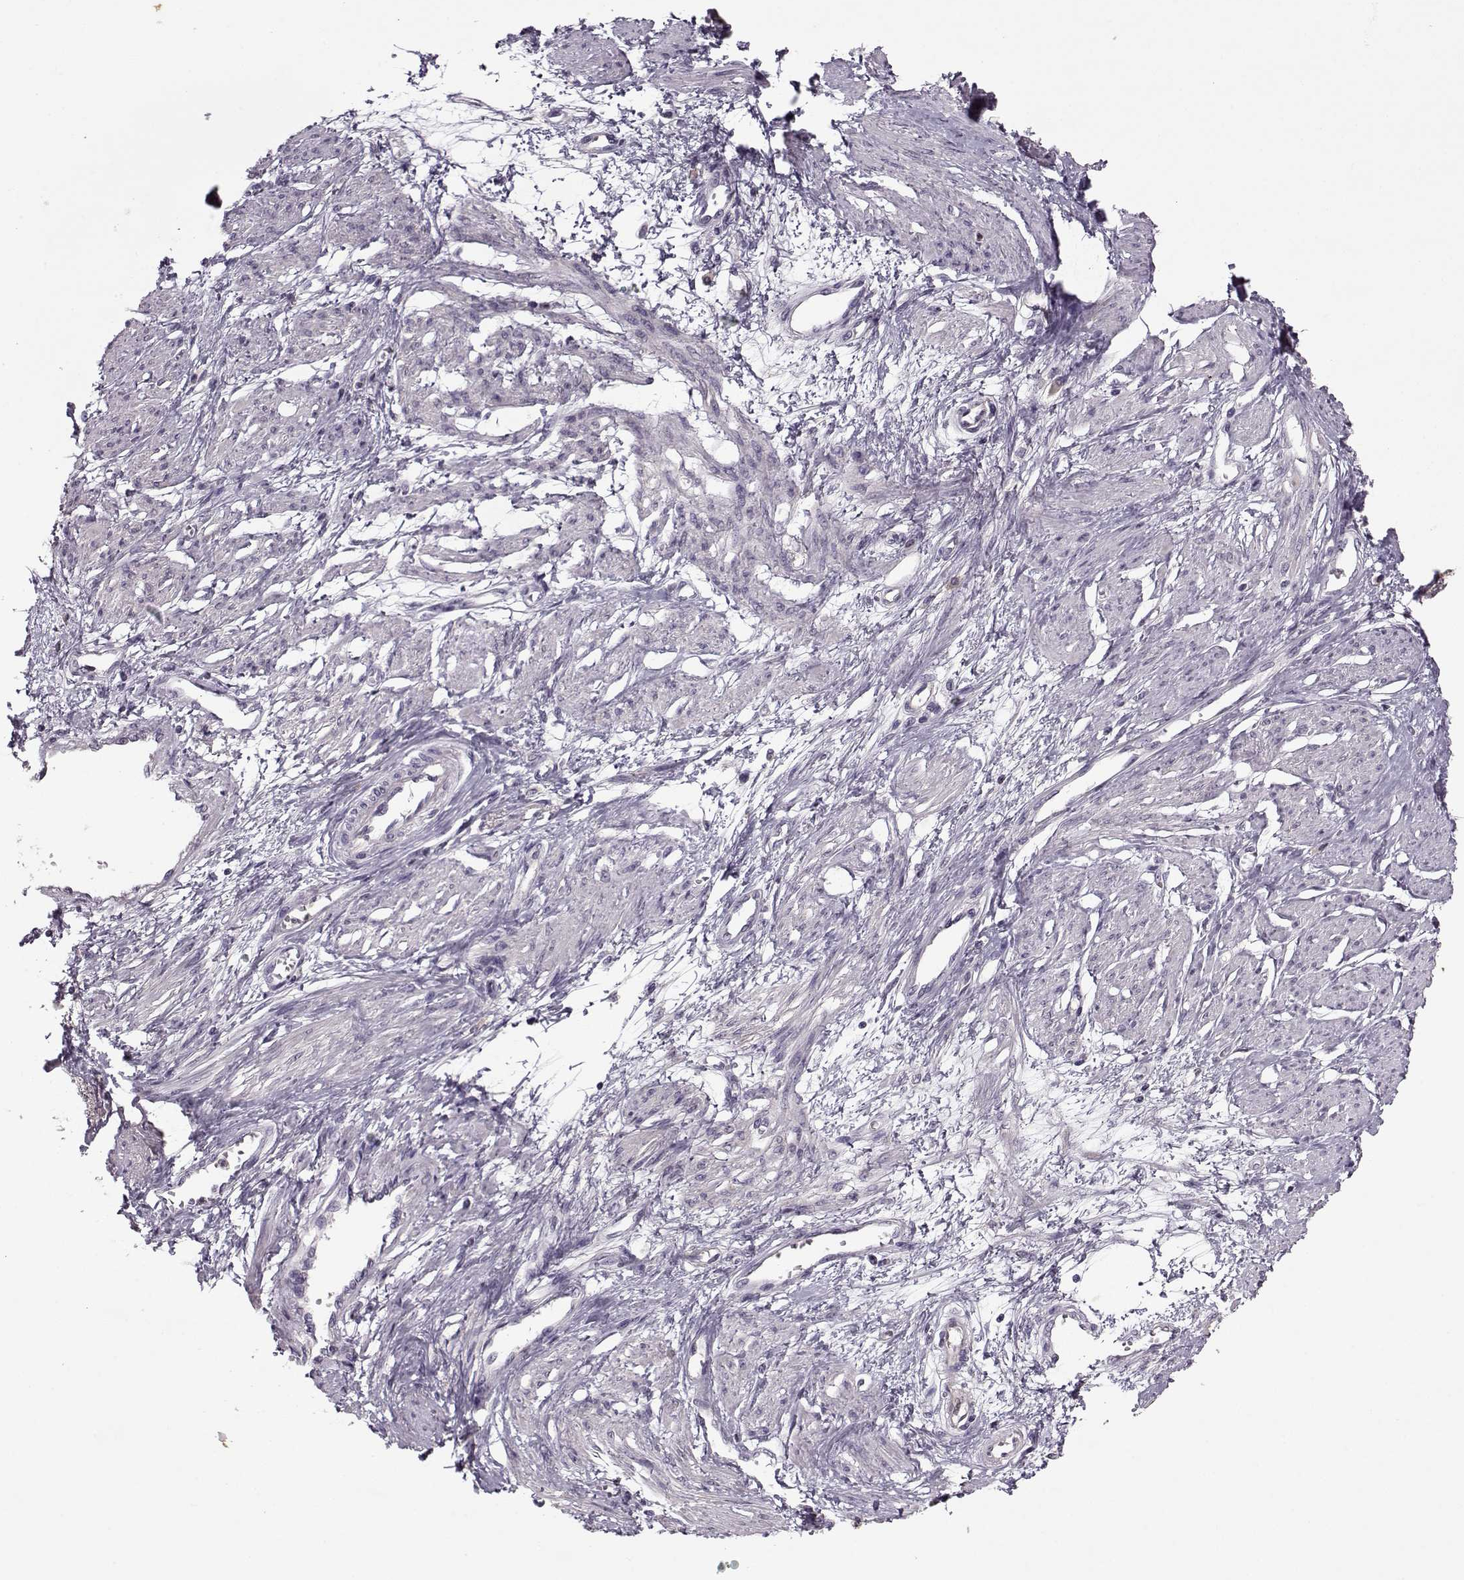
{"staining": {"intensity": "negative", "quantity": "none", "location": "none"}, "tissue": "smooth muscle", "cell_type": "Smooth muscle cells", "image_type": "normal", "snomed": [{"axis": "morphology", "description": "Normal tissue, NOS"}, {"axis": "topography", "description": "Smooth muscle"}, {"axis": "topography", "description": "Uterus"}], "caption": "Immunohistochemistry (IHC) micrograph of unremarkable smooth muscle stained for a protein (brown), which demonstrates no positivity in smooth muscle cells.", "gene": "ACOT11", "patient": {"sex": "female", "age": 39}}